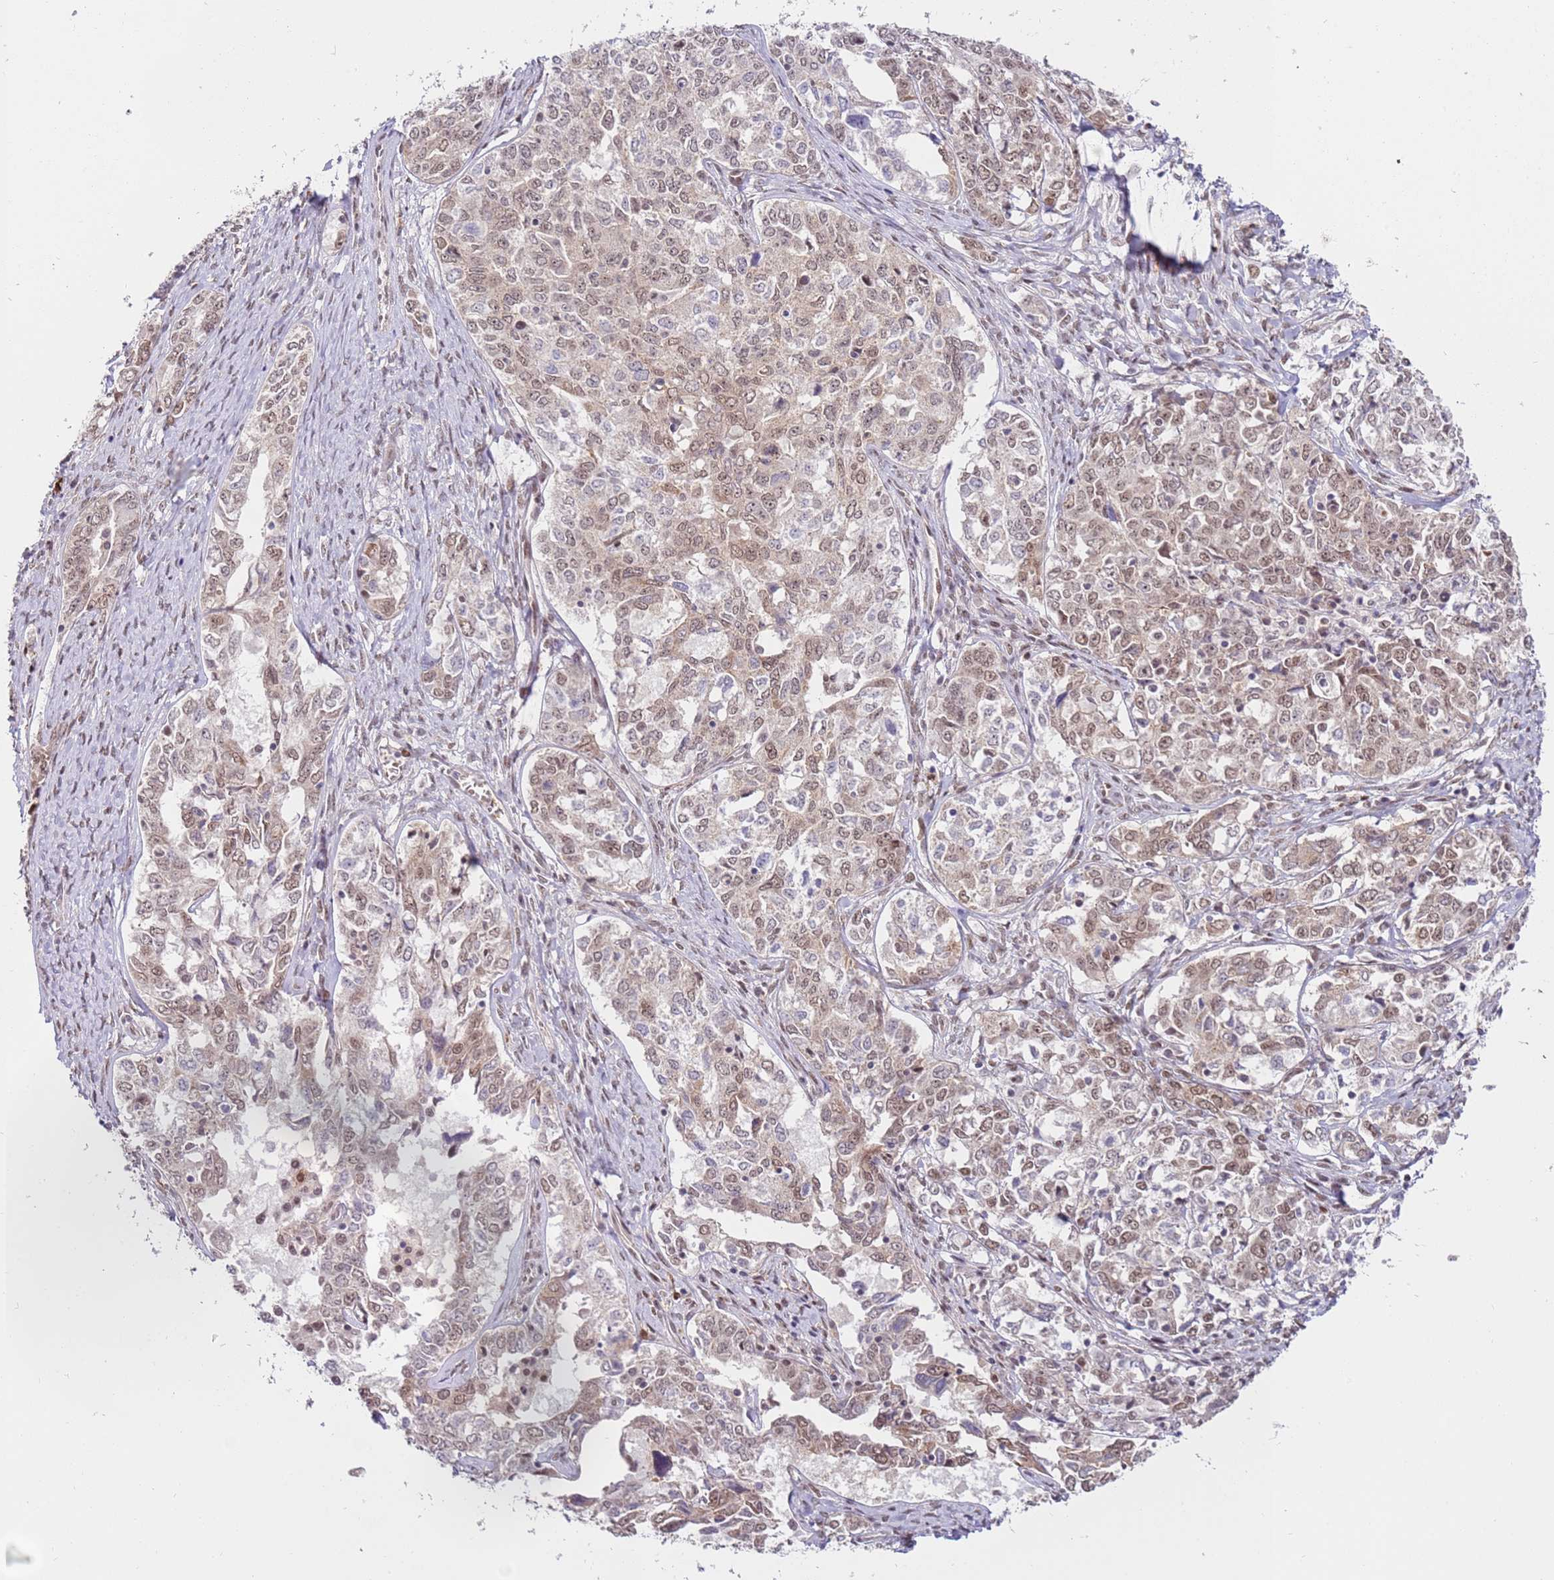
{"staining": {"intensity": "moderate", "quantity": "25%-75%", "location": "nuclear"}, "tissue": "ovarian cancer", "cell_type": "Tumor cells", "image_type": "cancer", "snomed": [{"axis": "morphology", "description": "Carcinoma, endometroid"}, {"axis": "topography", "description": "Ovary"}], "caption": "High-power microscopy captured an IHC photomicrograph of endometroid carcinoma (ovarian), revealing moderate nuclear staining in about 25%-75% of tumor cells.", "gene": "LGALSL", "patient": {"sex": "female", "age": 62}}